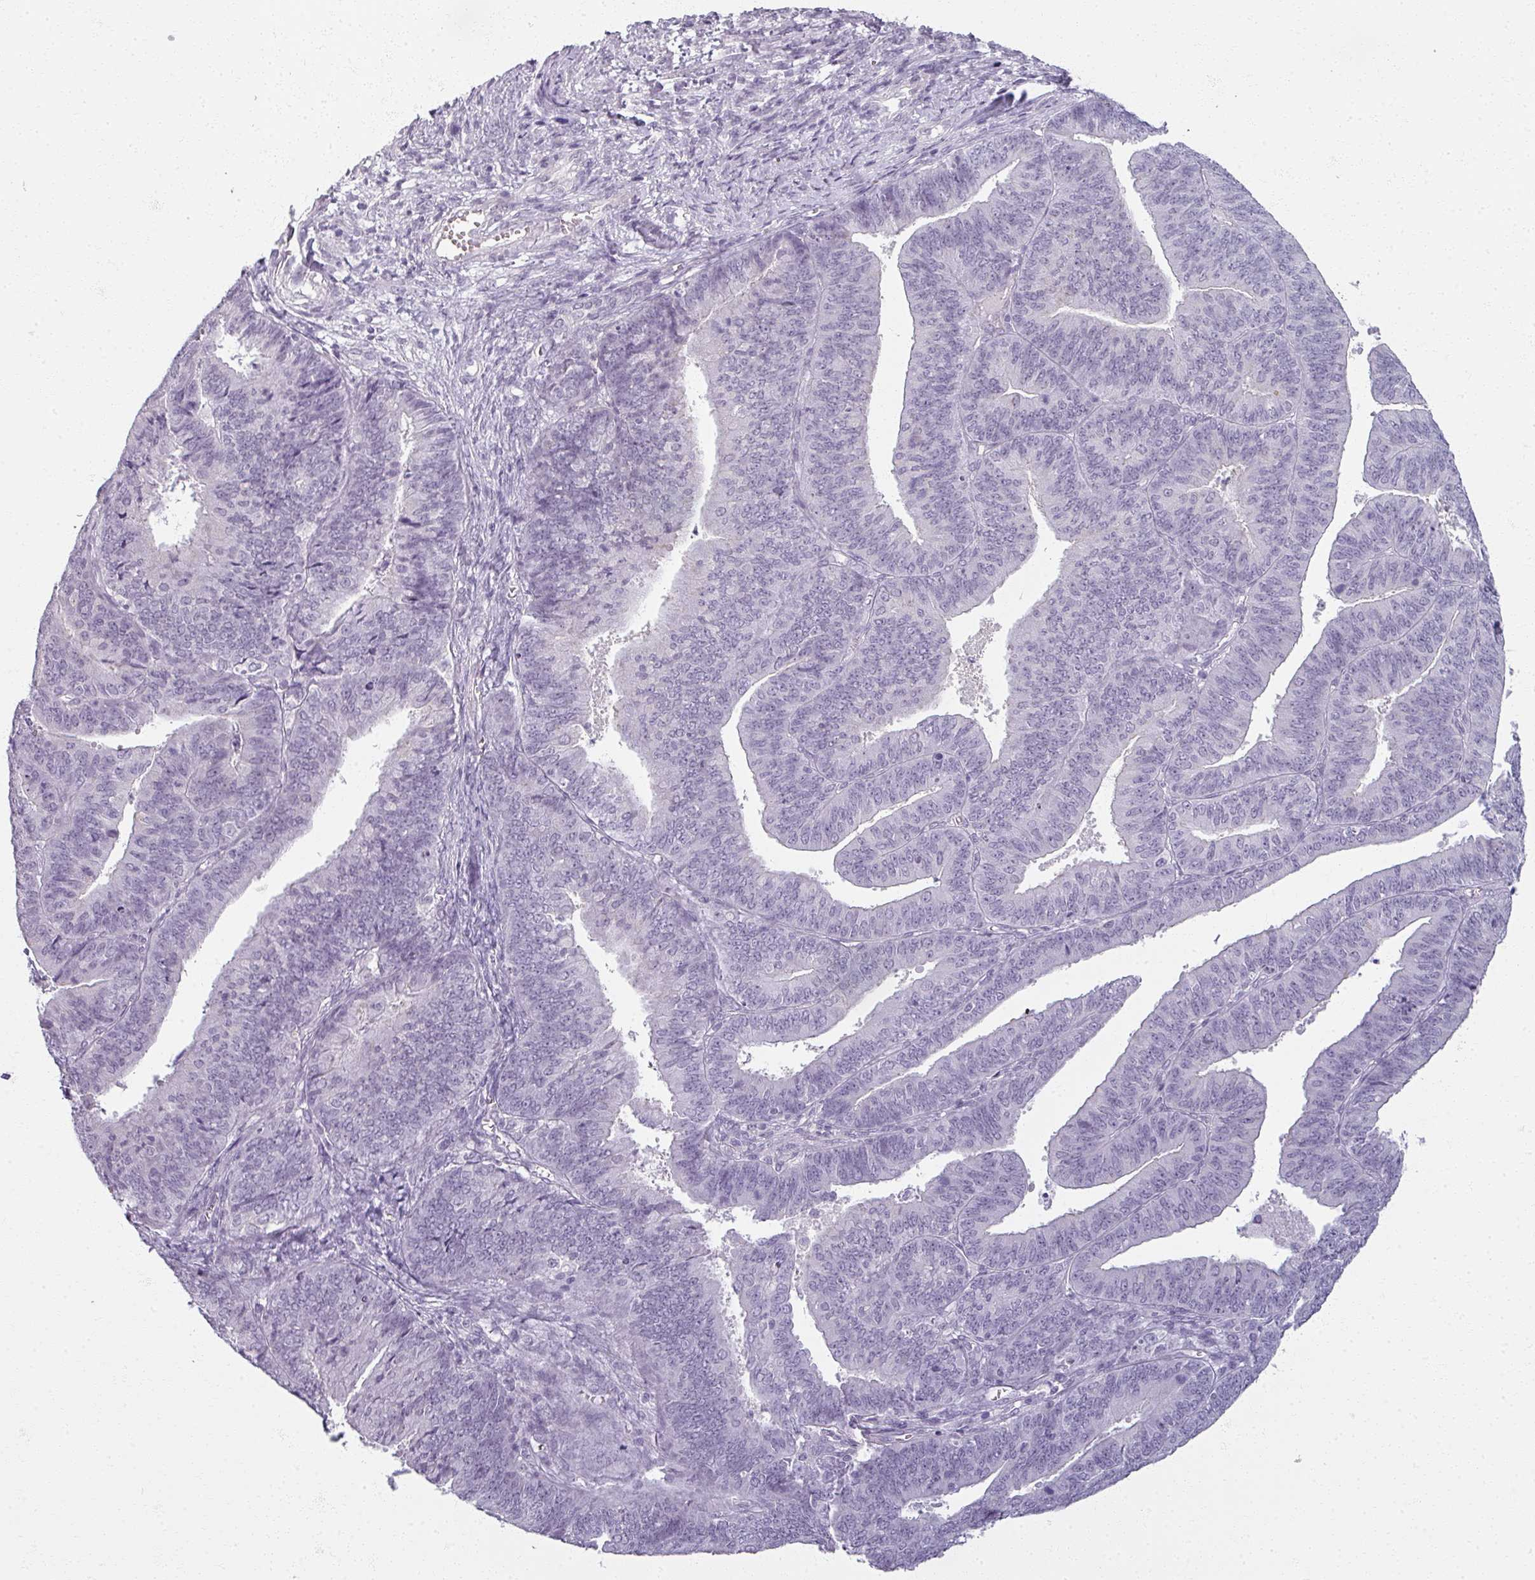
{"staining": {"intensity": "negative", "quantity": "none", "location": "none"}, "tissue": "endometrial cancer", "cell_type": "Tumor cells", "image_type": "cancer", "snomed": [{"axis": "morphology", "description": "Adenocarcinoma, NOS"}, {"axis": "topography", "description": "Endometrium"}], "caption": "Tumor cells show no significant protein expression in endometrial cancer (adenocarcinoma).", "gene": "RFPL2", "patient": {"sex": "female", "age": 73}}